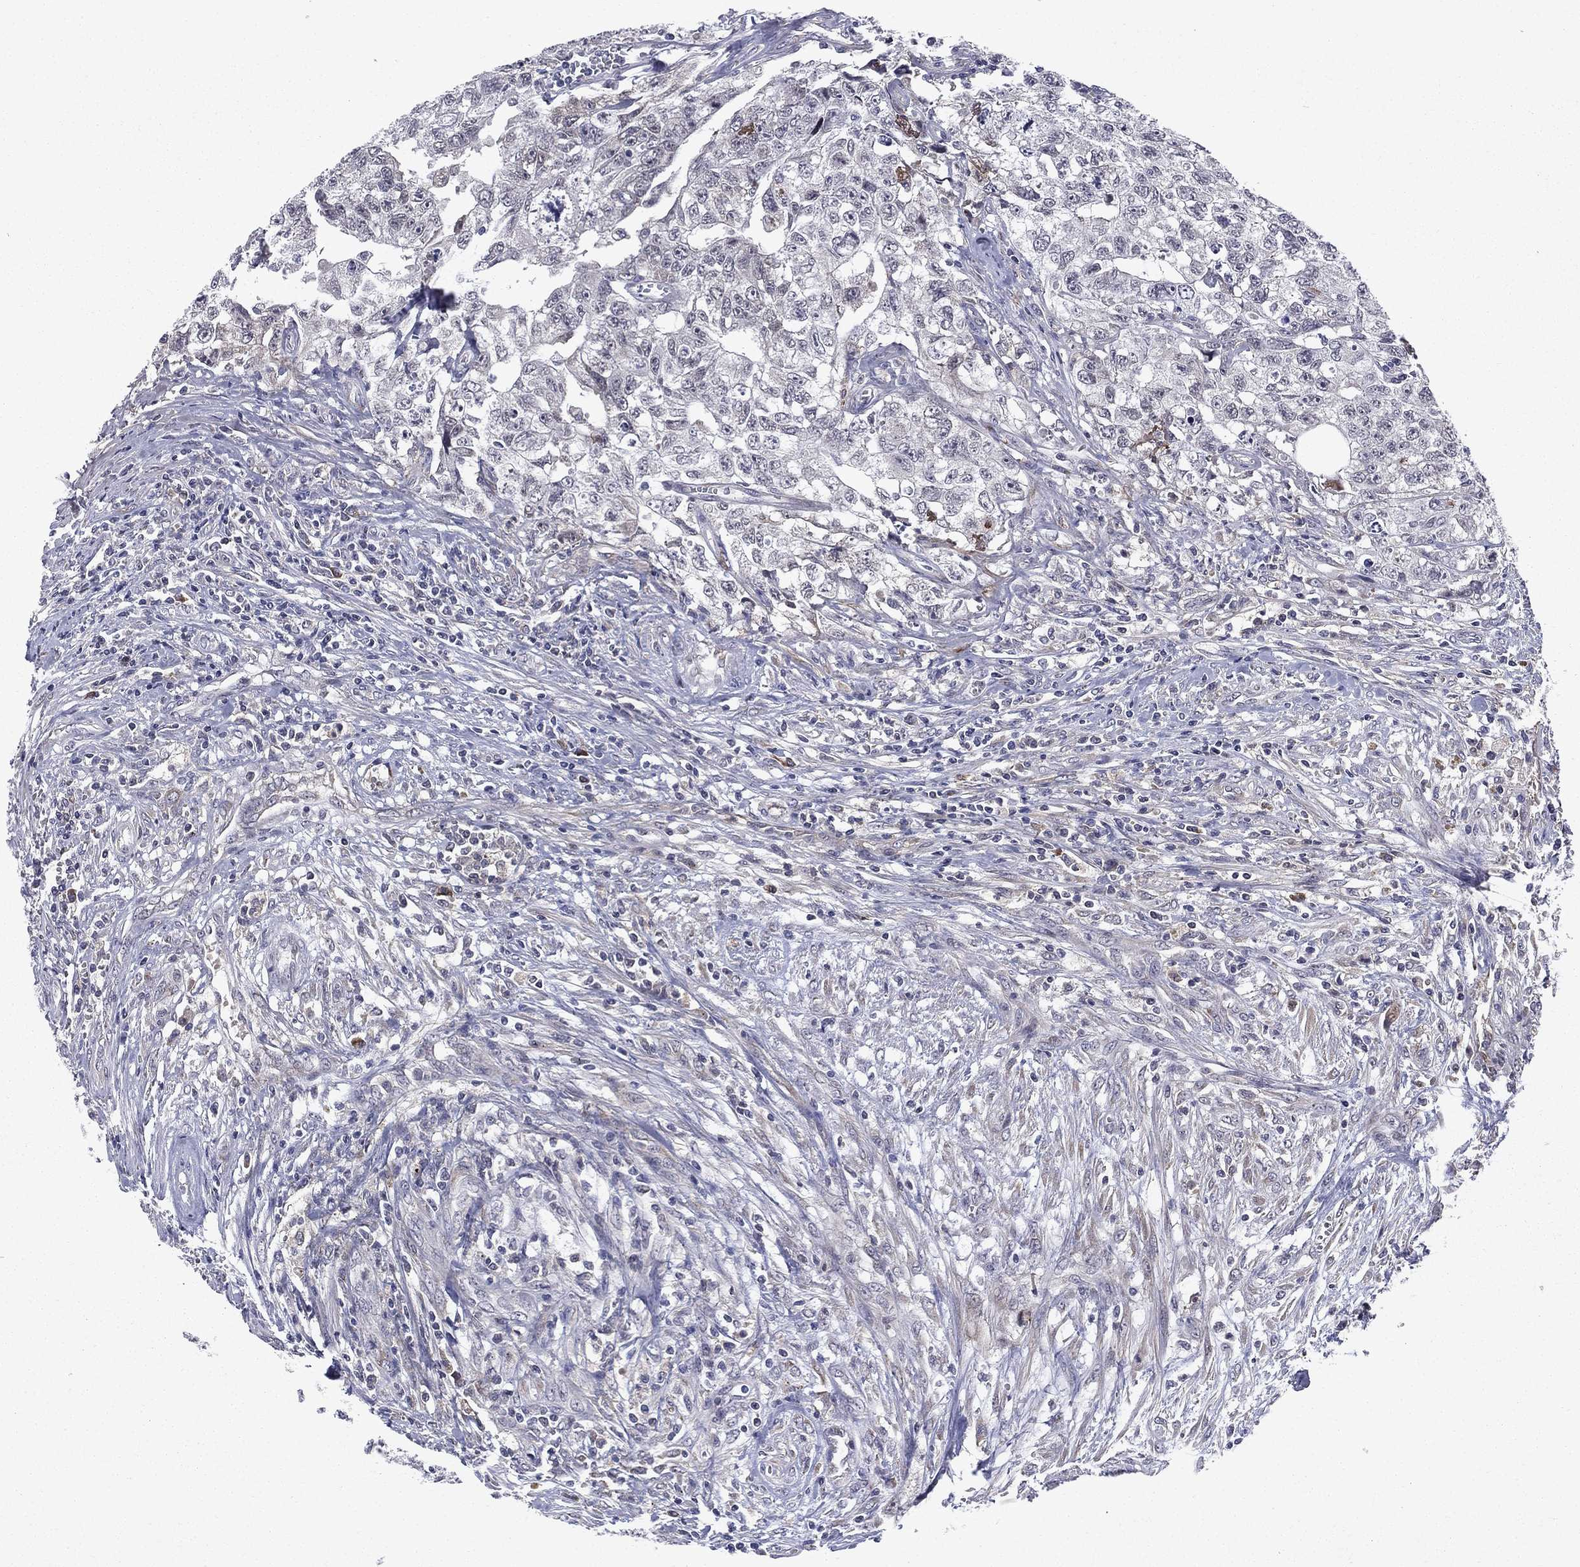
{"staining": {"intensity": "negative", "quantity": "none", "location": "none"}, "tissue": "testis cancer", "cell_type": "Tumor cells", "image_type": "cancer", "snomed": [{"axis": "morphology", "description": "Carcinoma, Embryonal, NOS"}, {"axis": "topography", "description": "Testis"}], "caption": "Immunohistochemistry of embryonal carcinoma (testis) shows no positivity in tumor cells.", "gene": "ECM1", "patient": {"sex": "male", "age": 24}}